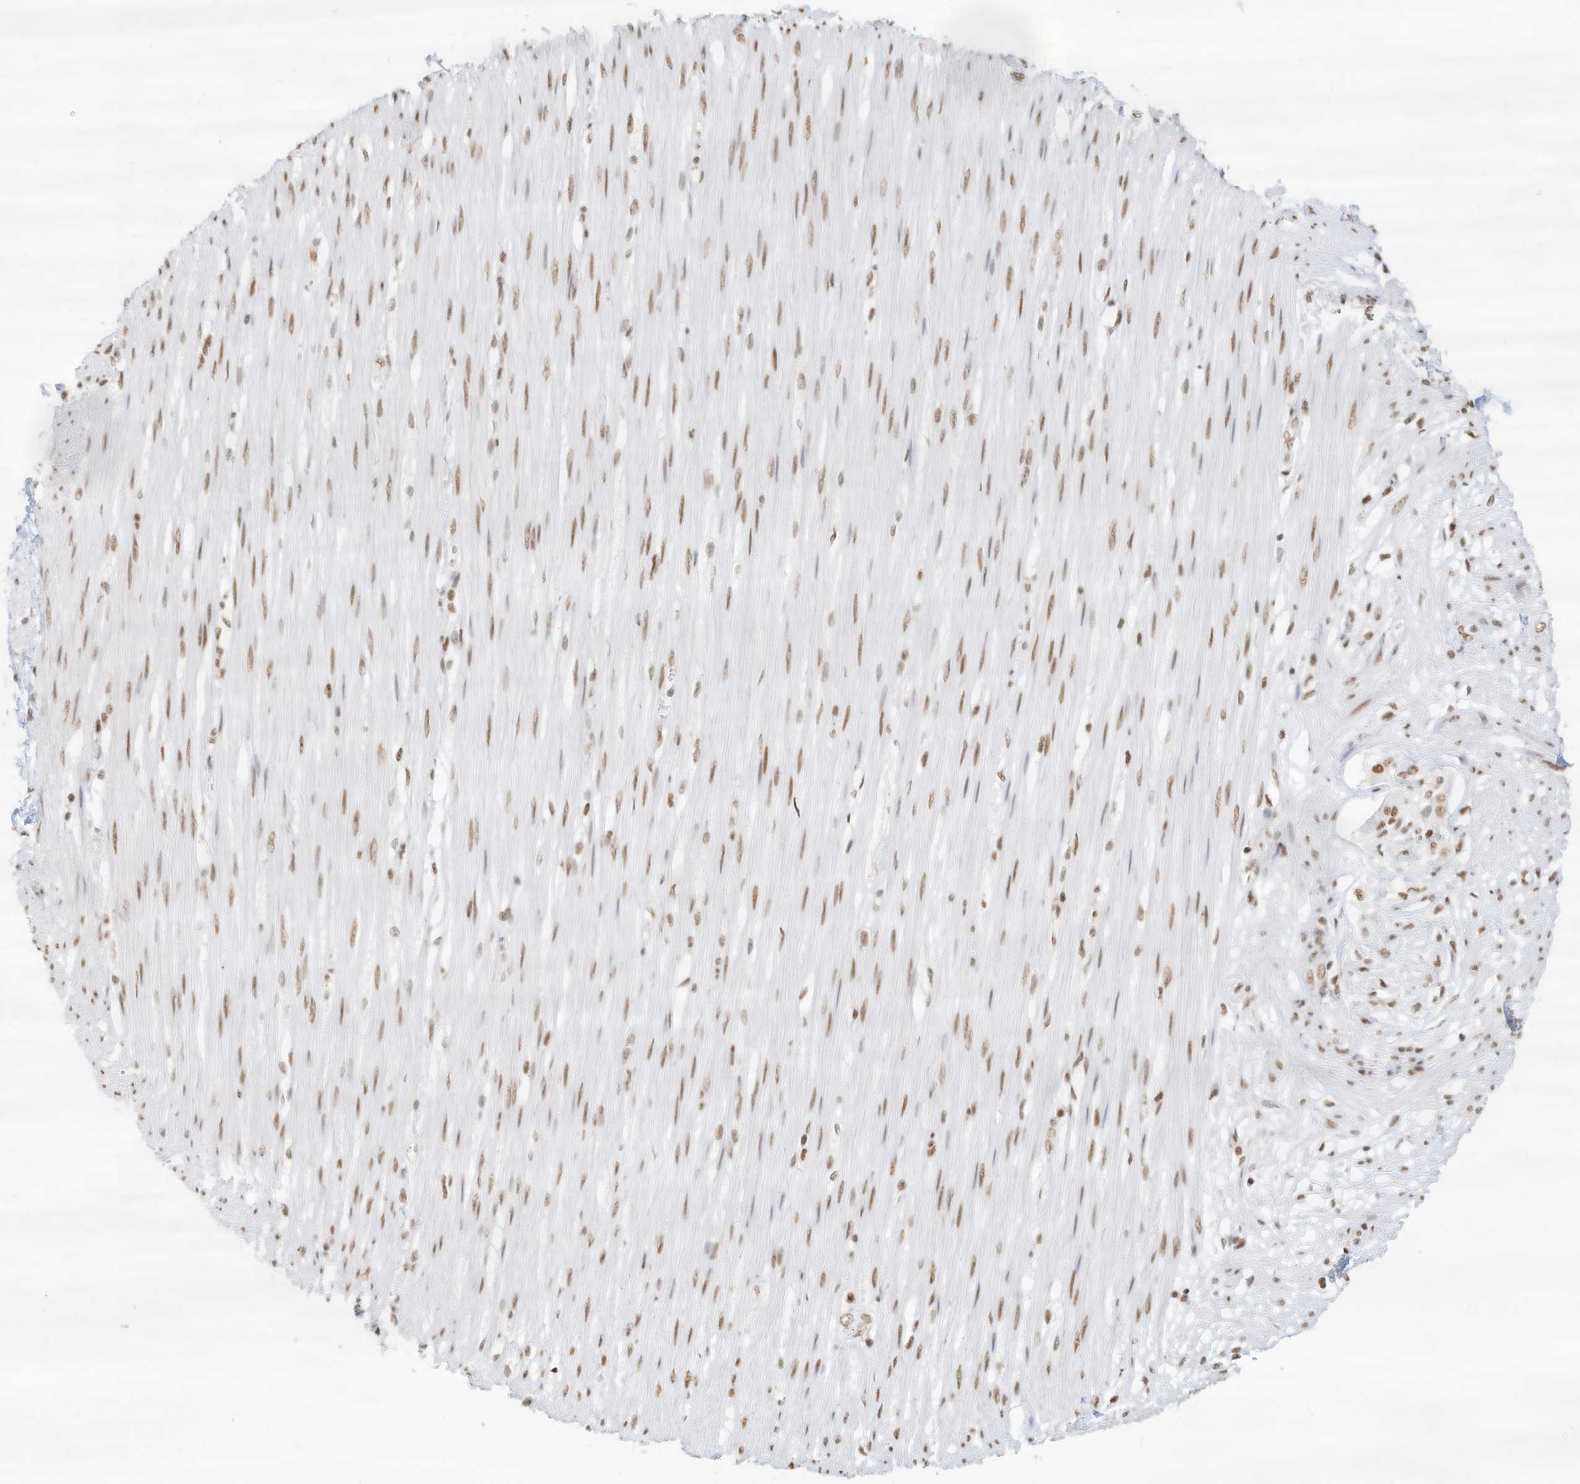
{"staining": {"intensity": "moderate", "quantity": ">75%", "location": "nuclear"}, "tissue": "smooth muscle", "cell_type": "Smooth muscle cells", "image_type": "normal", "snomed": [{"axis": "morphology", "description": "Normal tissue, NOS"}, {"axis": "morphology", "description": "Adenocarcinoma, NOS"}, {"axis": "topography", "description": "Colon"}, {"axis": "topography", "description": "Peripheral nerve tissue"}], "caption": "Protein expression analysis of normal smooth muscle demonstrates moderate nuclear positivity in about >75% of smooth muscle cells.", "gene": "NHSL1", "patient": {"sex": "male", "age": 14}}